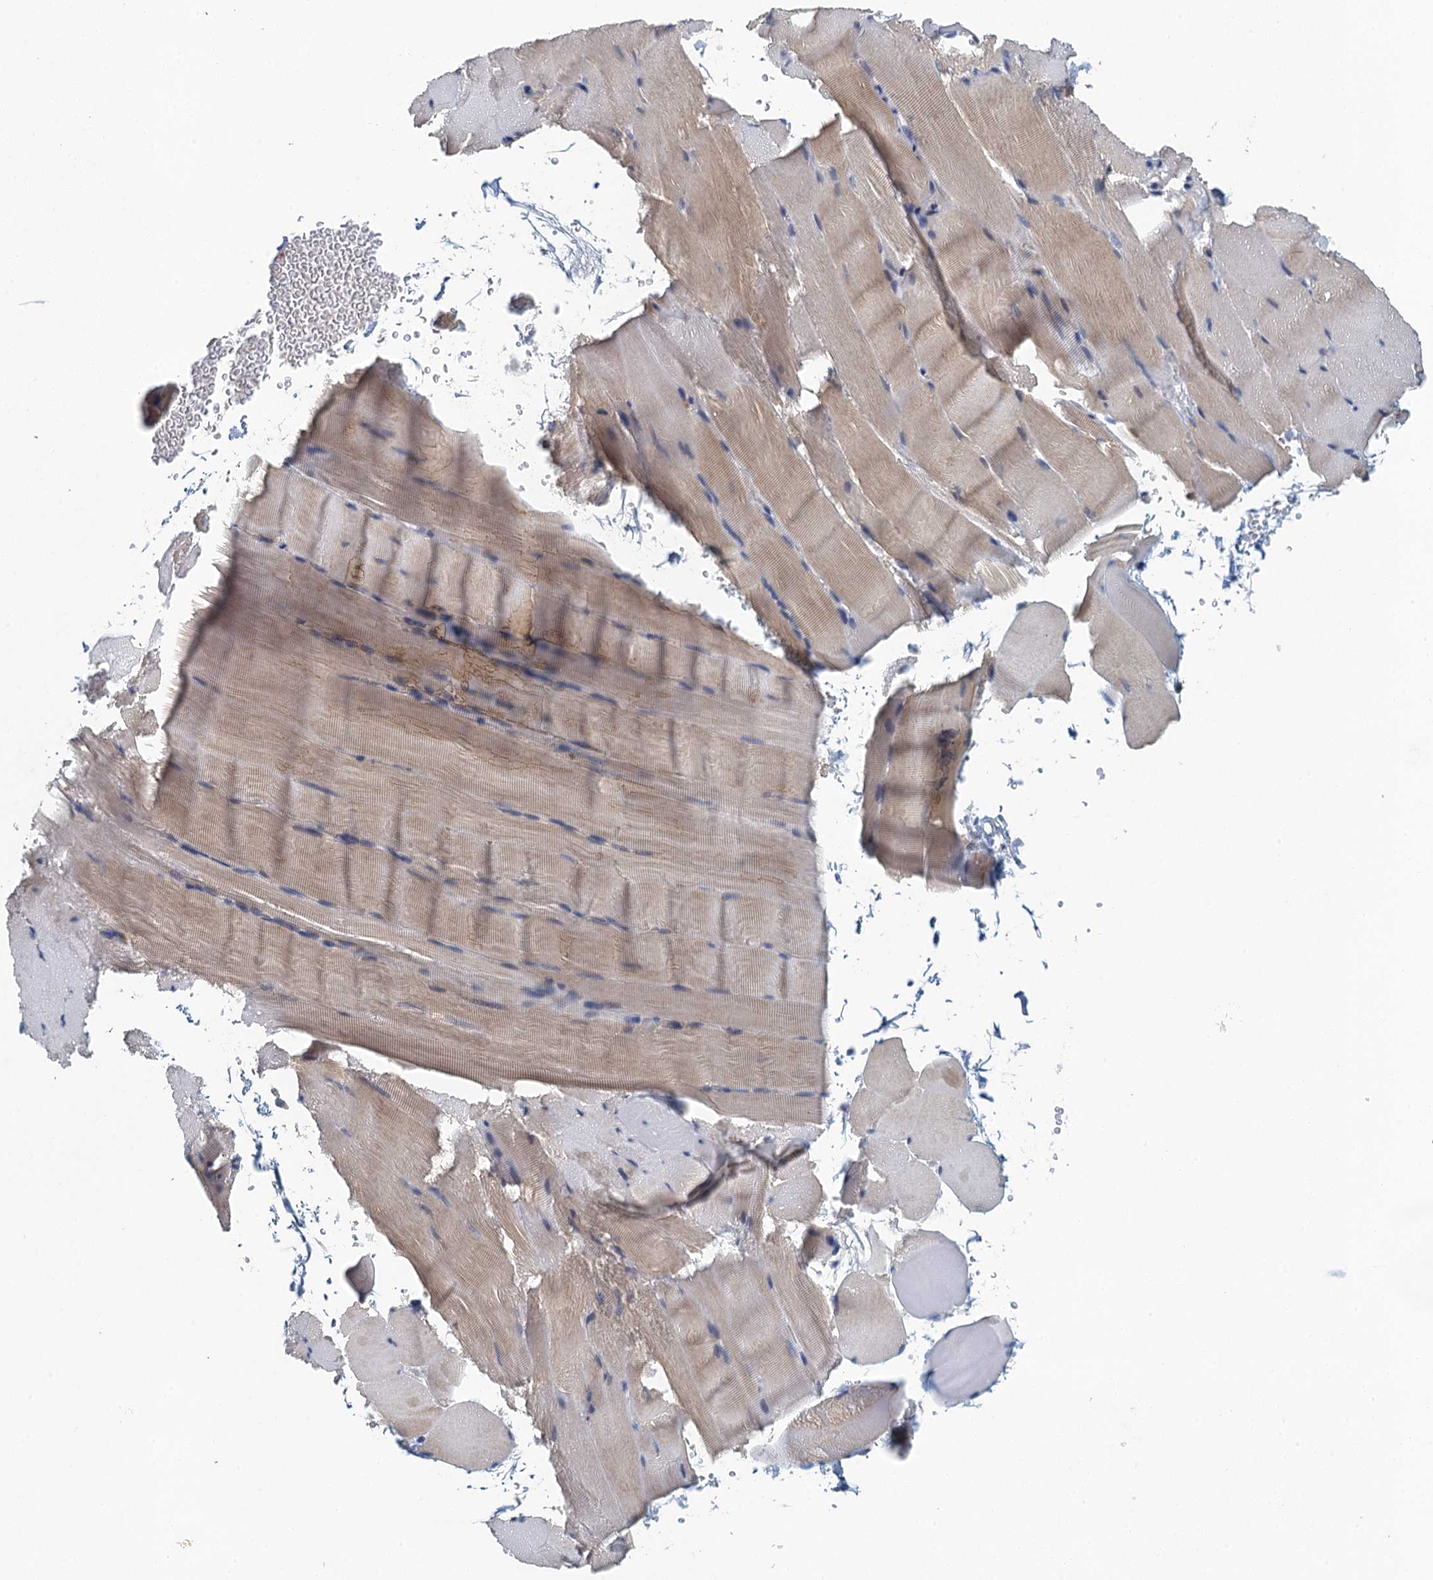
{"staining": {"intensity": "weak", "quantity": "25%-75%", "location": "cytoplasmic/membranous"}, "tissue": "skeletal muscle", "cell_type": "Myocytes", "image_type": "normal", "snomed": [{"axis": "morphology", "description": "Normal tissue, NOS"}, {"axis": "topography", "description": "Skeletal muscle"}], "caption": "Immunohistochemical staining of benign human skeletal muscle exhibits low levels of weak cytoplasmic/membranous positivity in about 25%-75% of myocytes.", "gene": "NCKAP1L", "patient": {"sex": "male", "age": 62}}